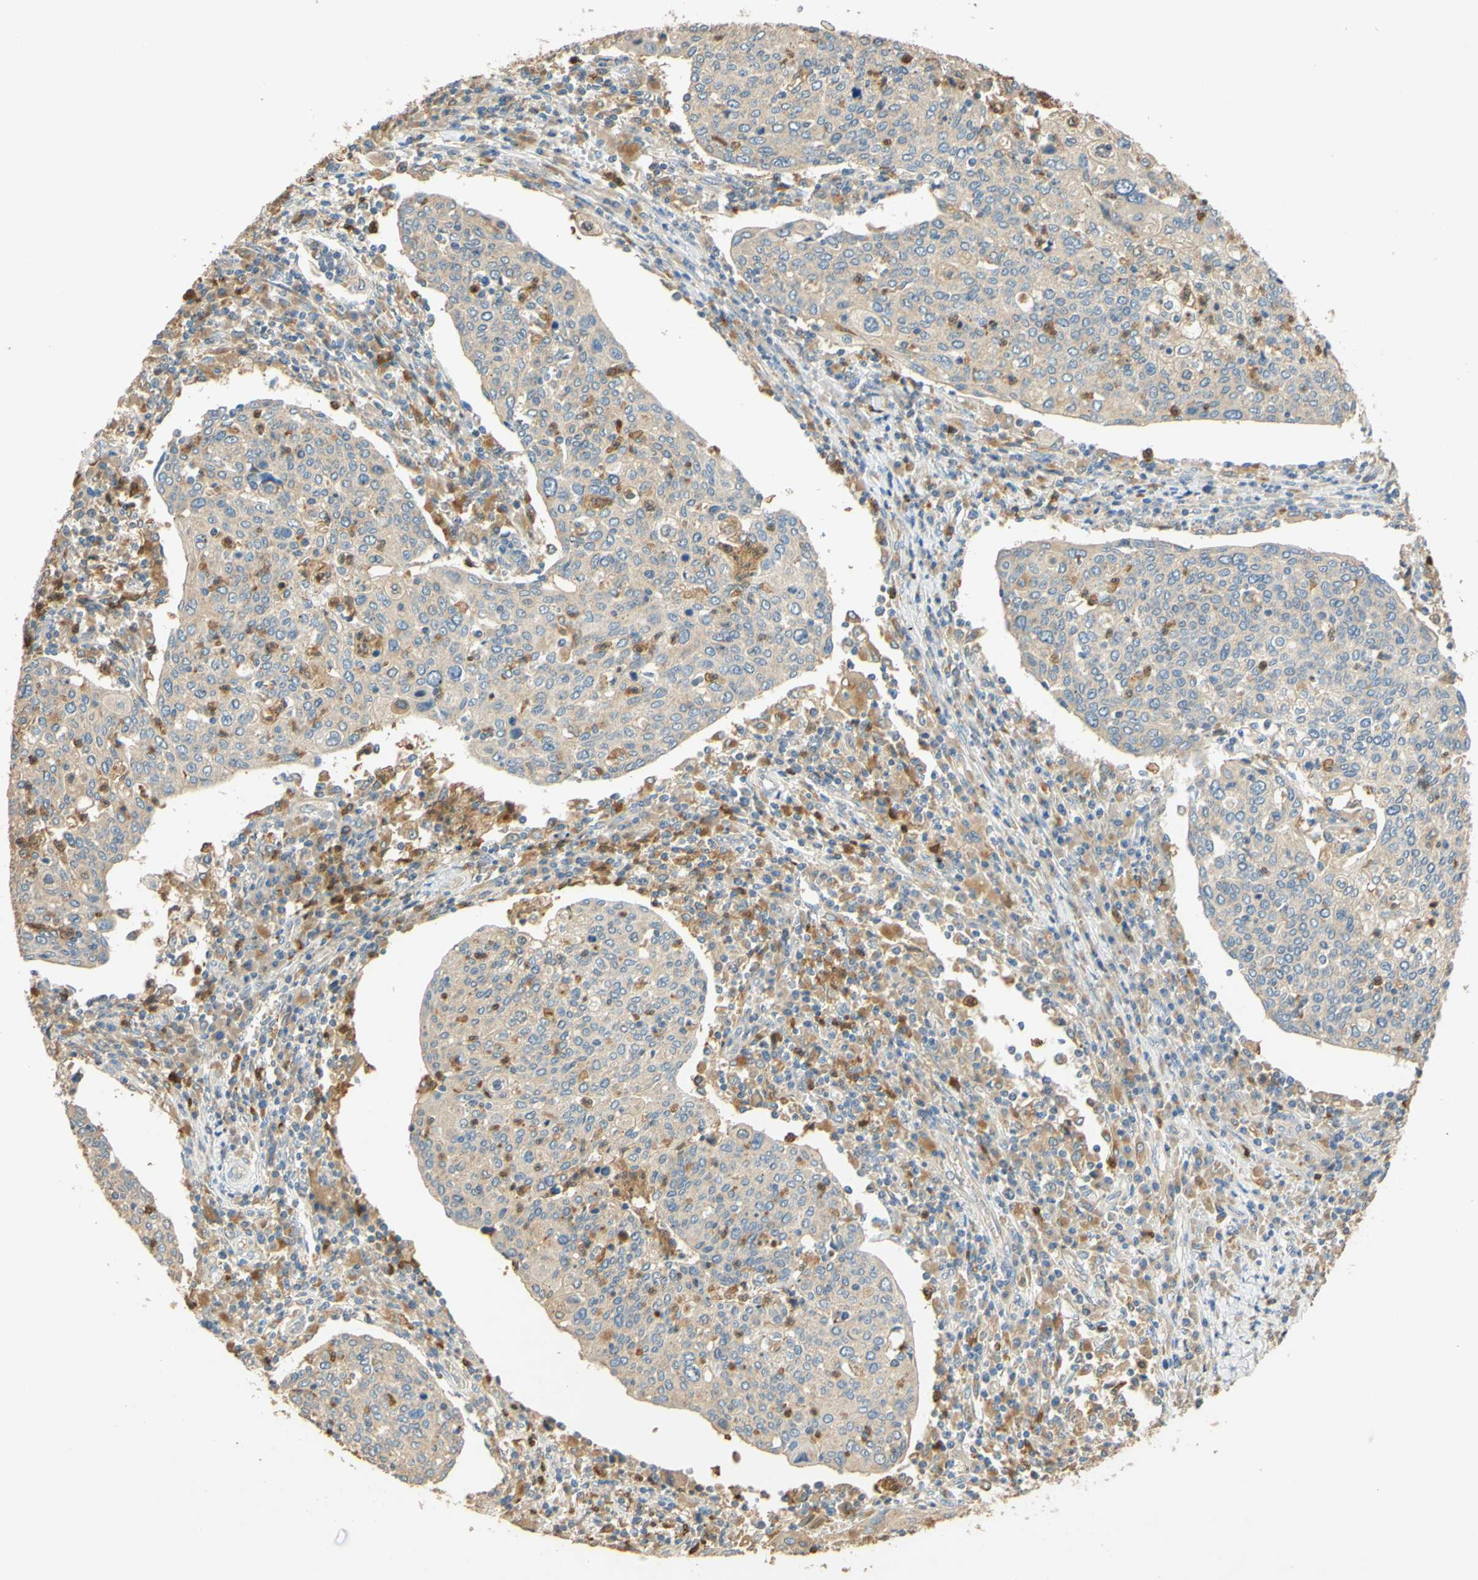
{"staining": {"intensity": "weak", "quantity": ">75%", "location": "cytoplasmic/membranous"}, "tissue": "cervical cancer", "cell_type": "Tumor cells", "image_type": "cancer", "snomed": [{"axis": "morphology", "description": "Squamous cell carcinoma, NOS"}, {"axis": "topography", "description": "Cervix"}], "caption": "This photomicrograph exhibits immunohistochemistry (IHC) staining of human cervical squamous cell carcinoma, with low weak cytoplasmic/membranous expression in approximately >75% of tumor cells.", "gene": "ENTREP2", "patient": {"sex": "female", "age": 40}}